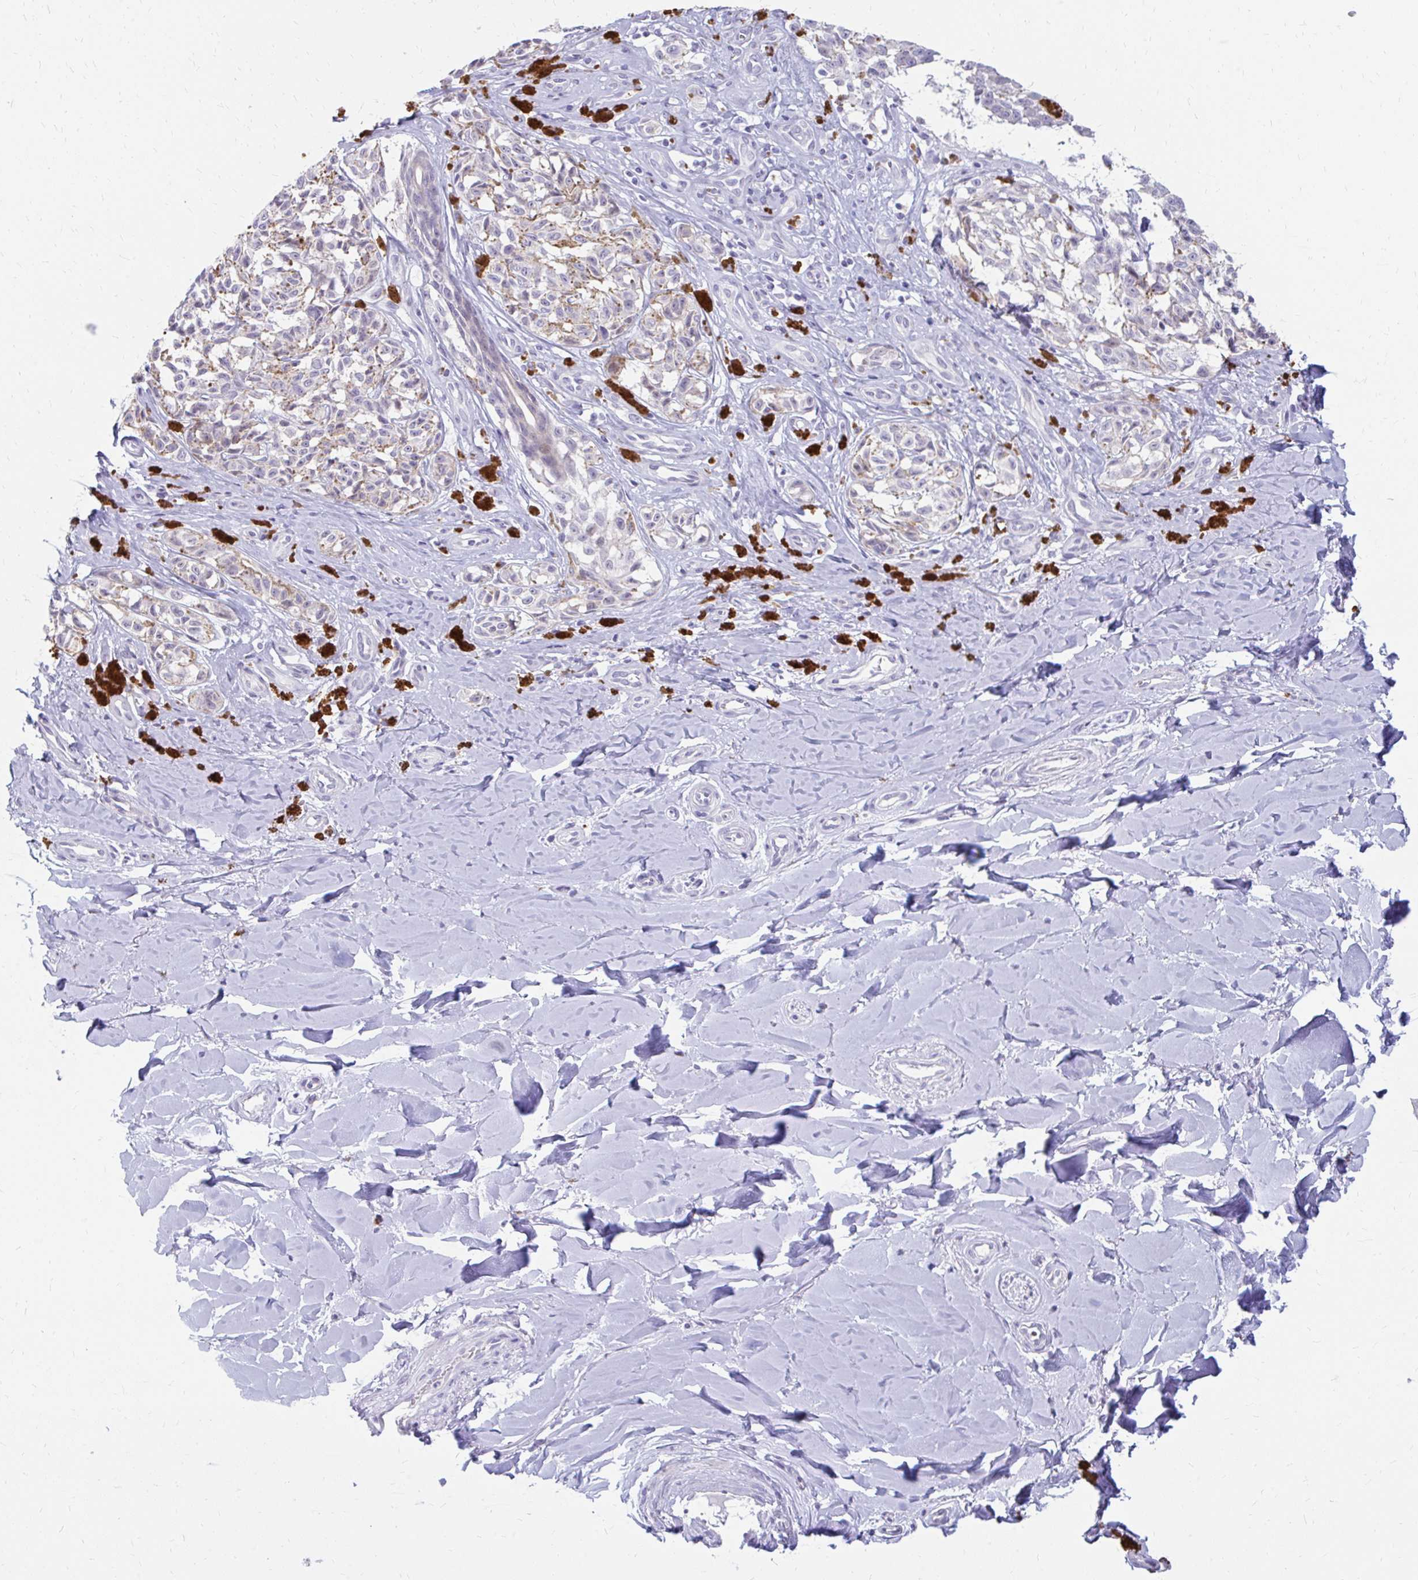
{"staining": {"intensity": "negative", "quantity": "none", "location": "none"}, "tissue": "melanoma", "cell_type": "Tumor cells", "image_type": "cancer", "snomed": [{"axis": "morphology", "description": "Malignant melanoma, NOS"}, {"axis": "topography", "description": "Skin"}], "caption": "Immunohistochemical staining of human melanoma displays no significant positivity in tumor cells.", "gene": "RGS16", "patient": {"sex": "female", "age": 65}}